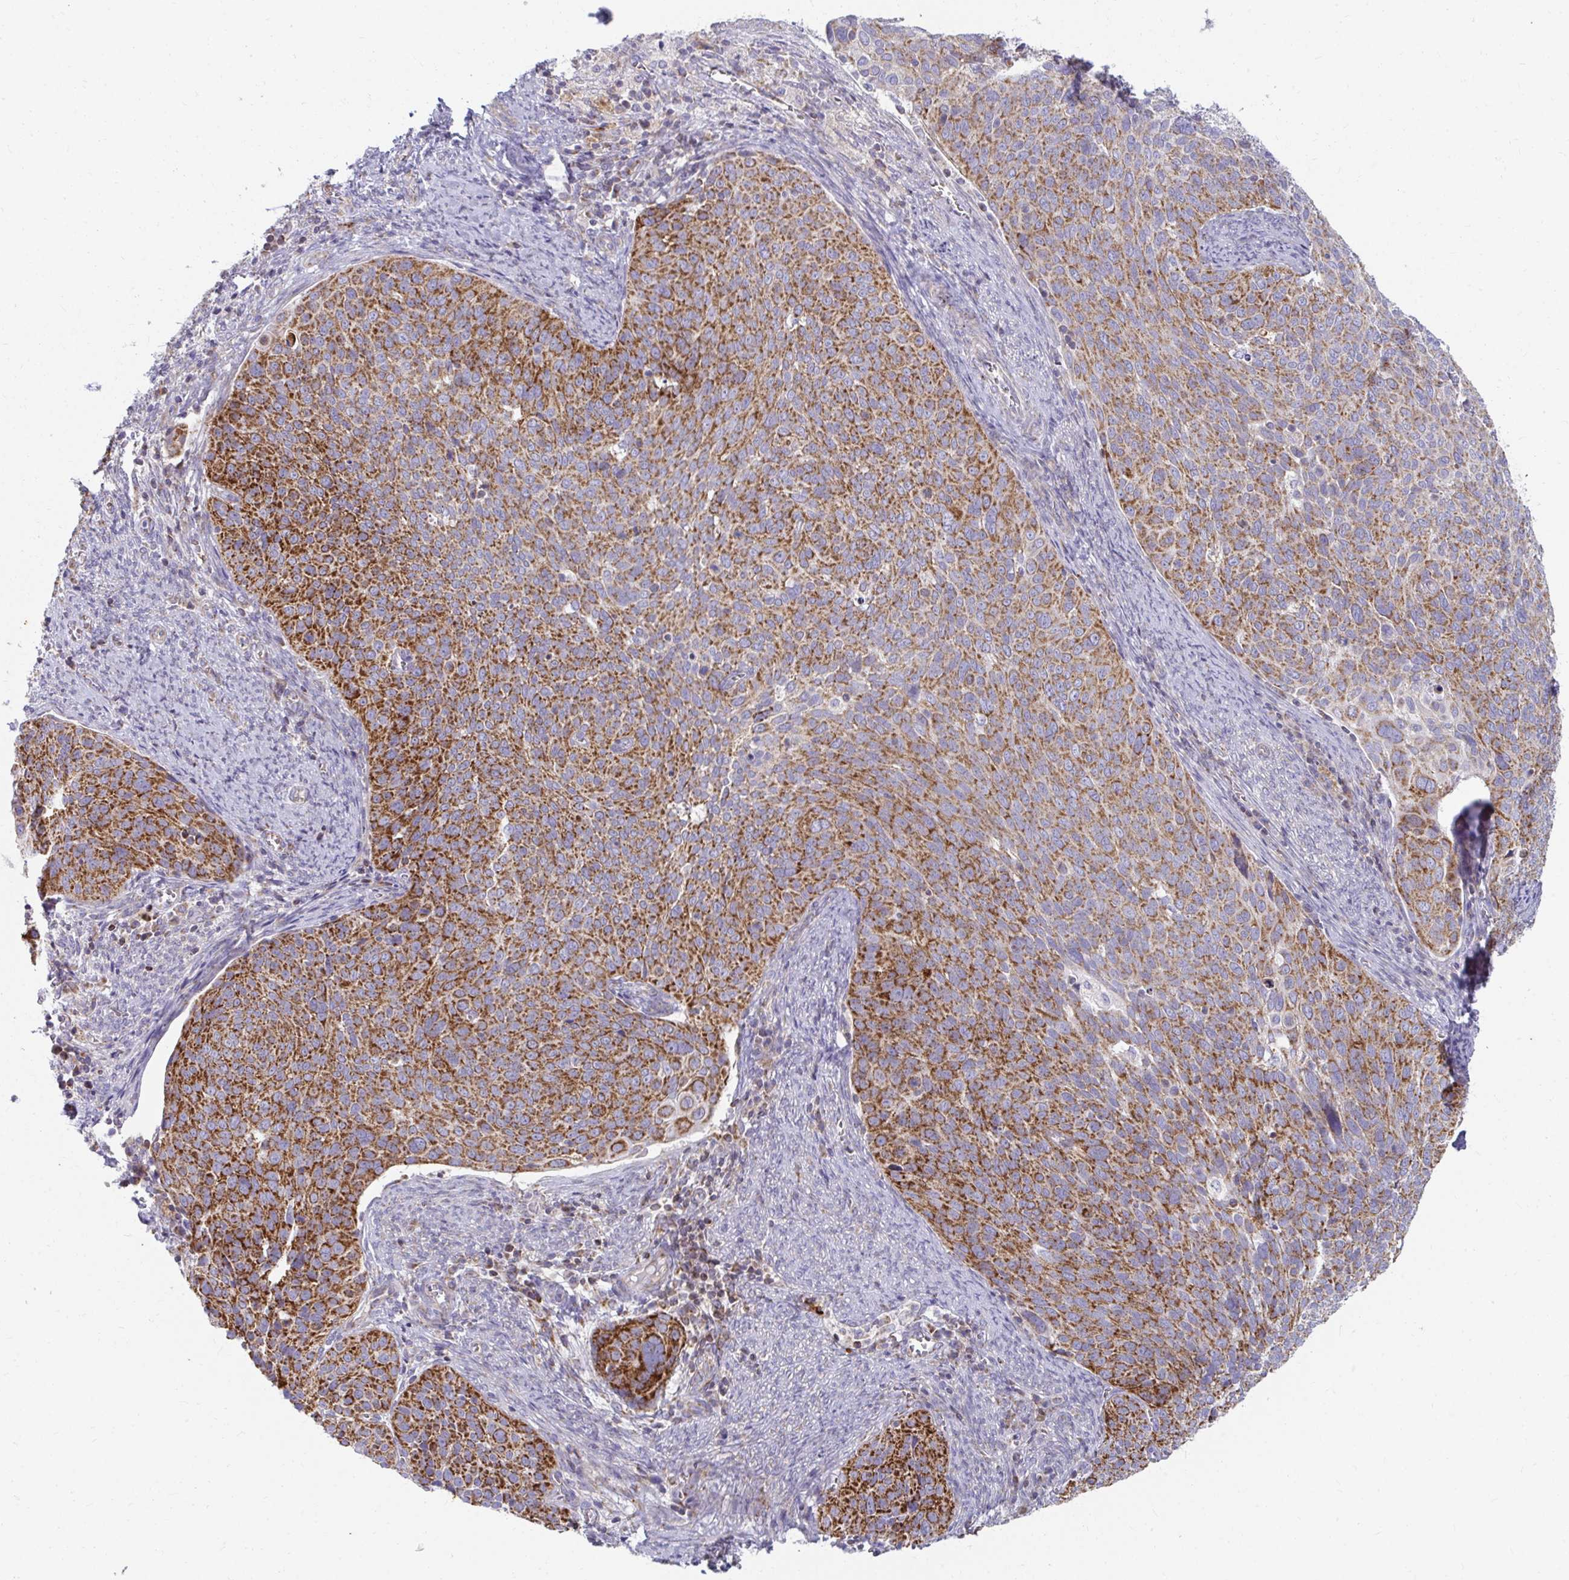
{"staining": {"intensity": "strong", "quantity": "25%-75%", "location": "cytoplasmic/membranous"}, "tissue": "cervical cancer", "cell_type": "Tumor cells", "image_type": "cancer", "snomed": [{"axis": "morphology", "description": "Squamous cell carcinoma, NOS"}, {"axis": "topography", "description": "Cervix"}], "caption": "Strong cytoplasmic/membranous protein staining is appreciated in about 25%-75% of tumor cells in cervical cancer.", "gene": "EXOC5", "patient": {"sex": "female", "age": 39}}